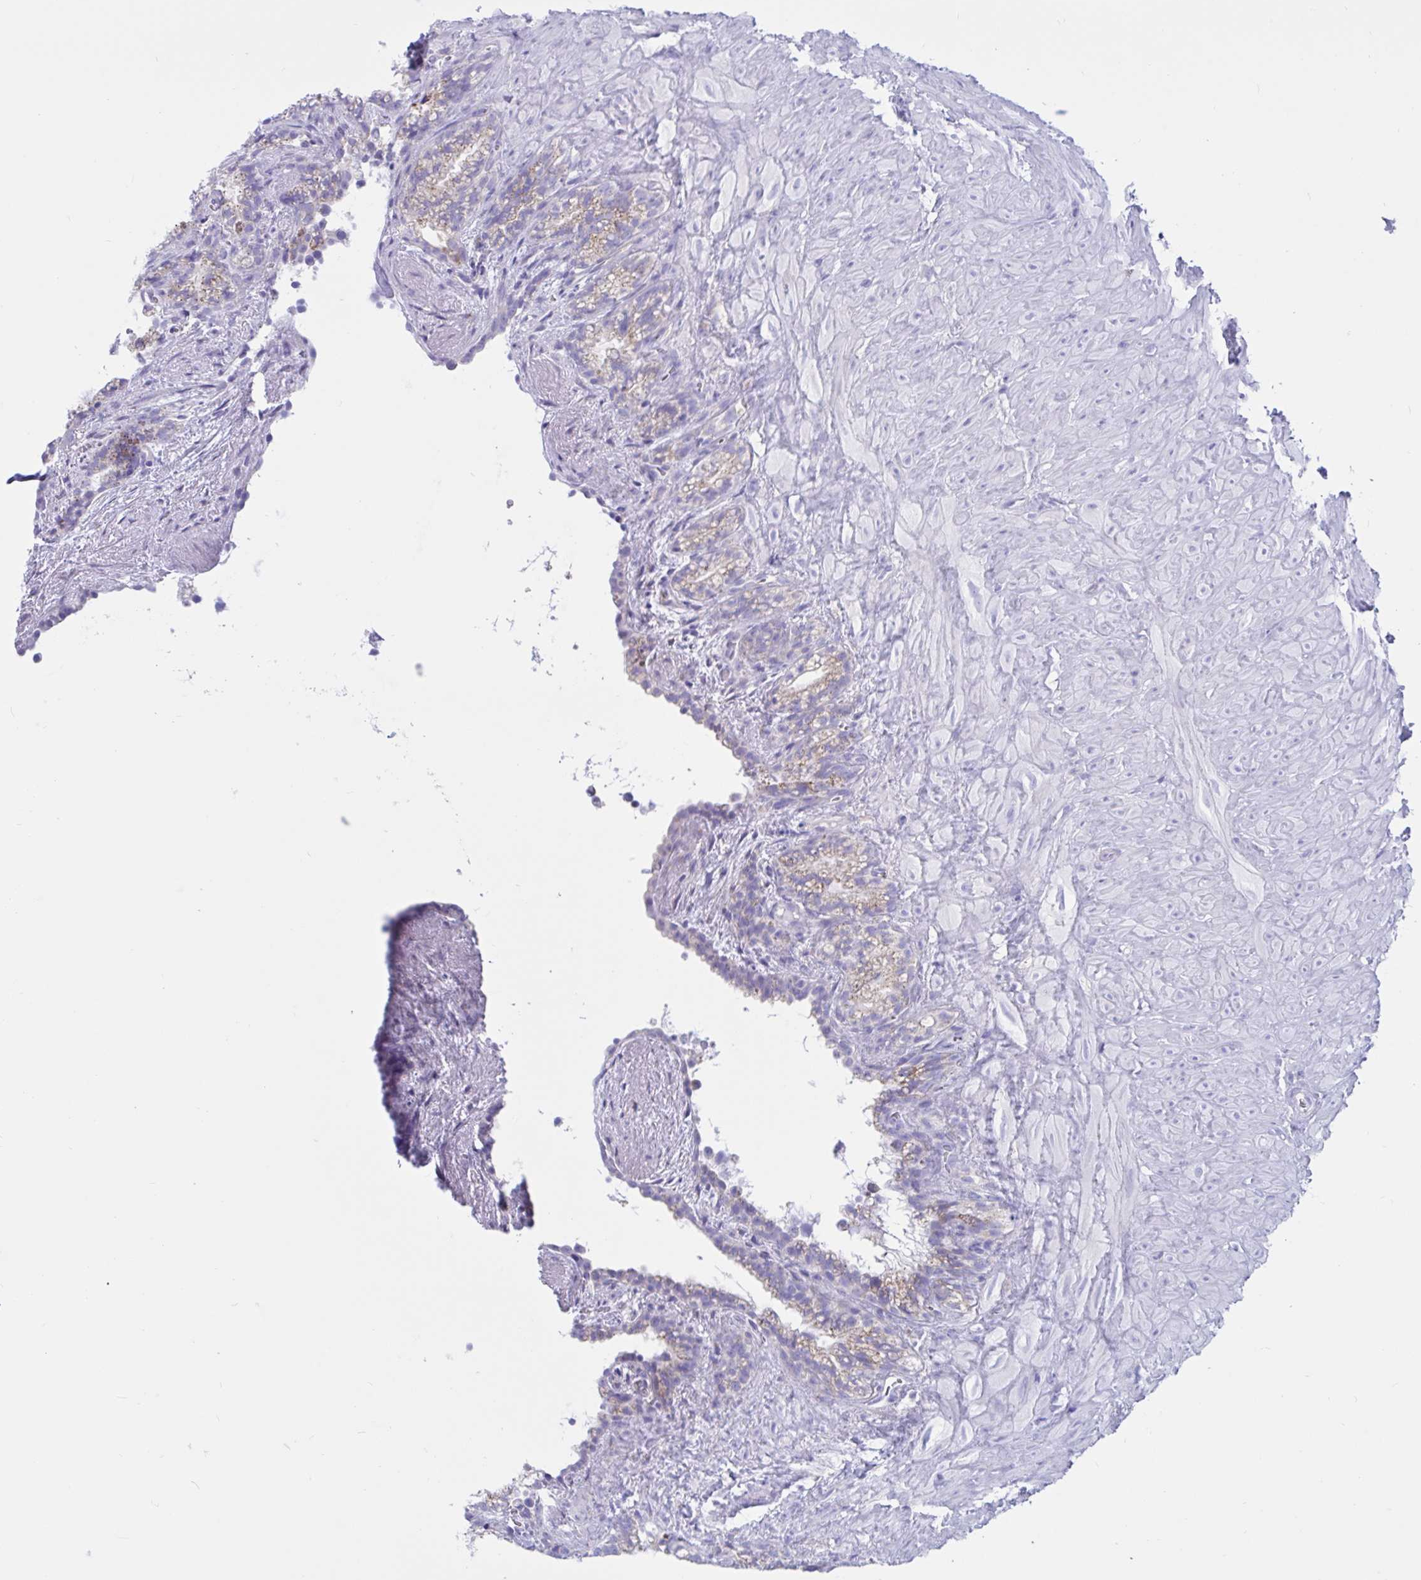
{"staining": {"intensity": "weak", "quantity": "25%-75%", "location": "cytoplasmic/membranous"}, "tissue": "seminal vesicle", "cell_type": "Glandular cells", "image_type": "normal", "snomed": [{"axis": "morphology", "description": "Normal tissue, NOS"}, {"axis": "topography", "description": "Seminal veicle"}], "caption": "Immunohistochemical staining of benign human seminal vesicle shows low levels of weak cytoplasmic/membranous positivity in about 25%-75% of glandular cells. Nuclei are stained in blue.", "gene": "RNASE3", "patient": {"sex": "male", "age": 76}}